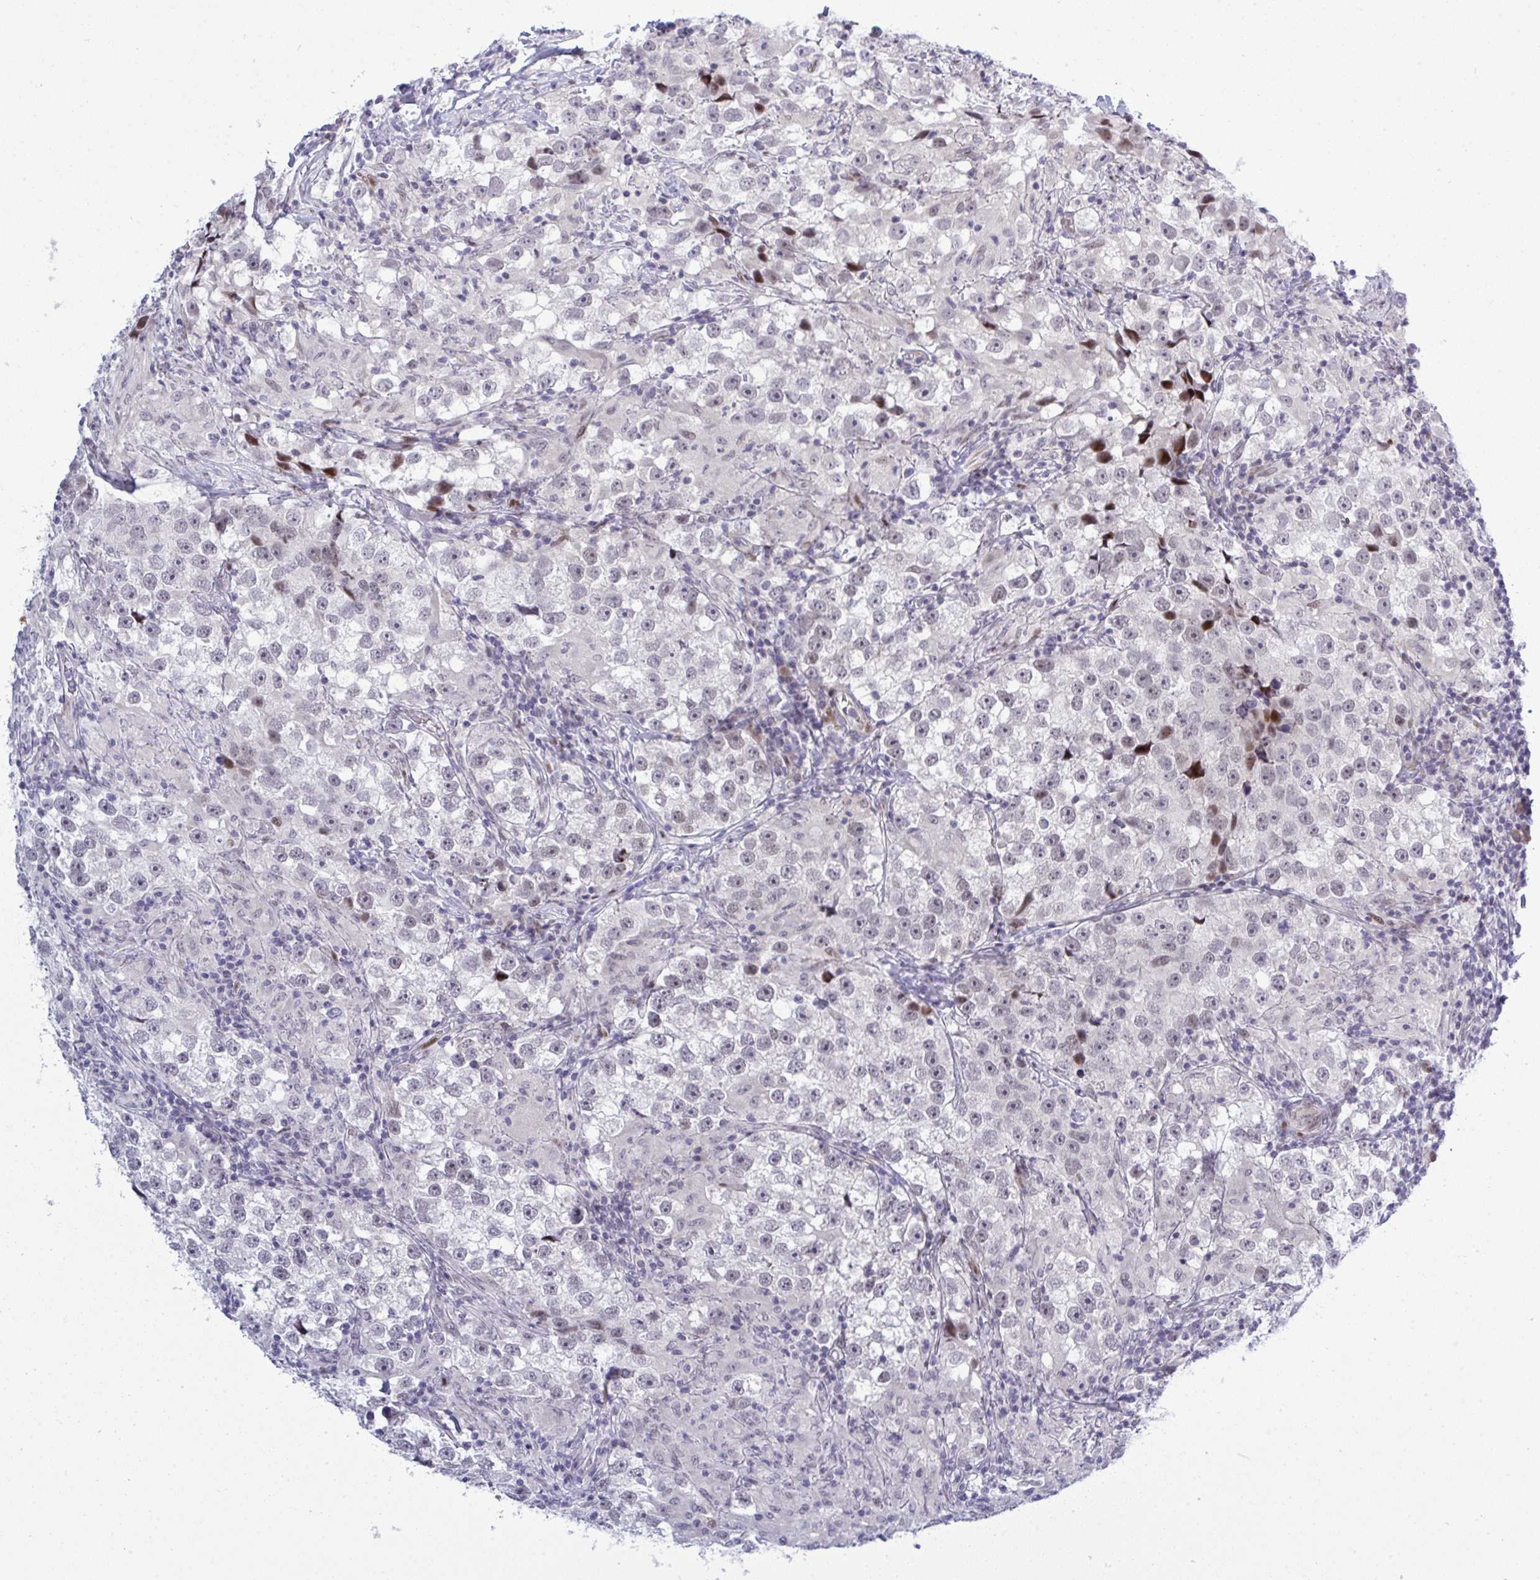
{"staining": {"intensity": "strong", "quantity": "<25%", "location": "nuclear"}, "tissue": "testis cancer", "cell_type": "Tumor cells", "image_type": "cancer", "snomed": [{"axis": "morphology", "description": "Seminoma, NOS"}, {"axis": "topography", "description": "Testis"}], "caption": "Human testis seminoma stained for a protein (brown) displays strong nuclear positive staining in about <25% of tumor cells.", "gene": "TAB1", "patient": {"sex": "male", "age": 46}}